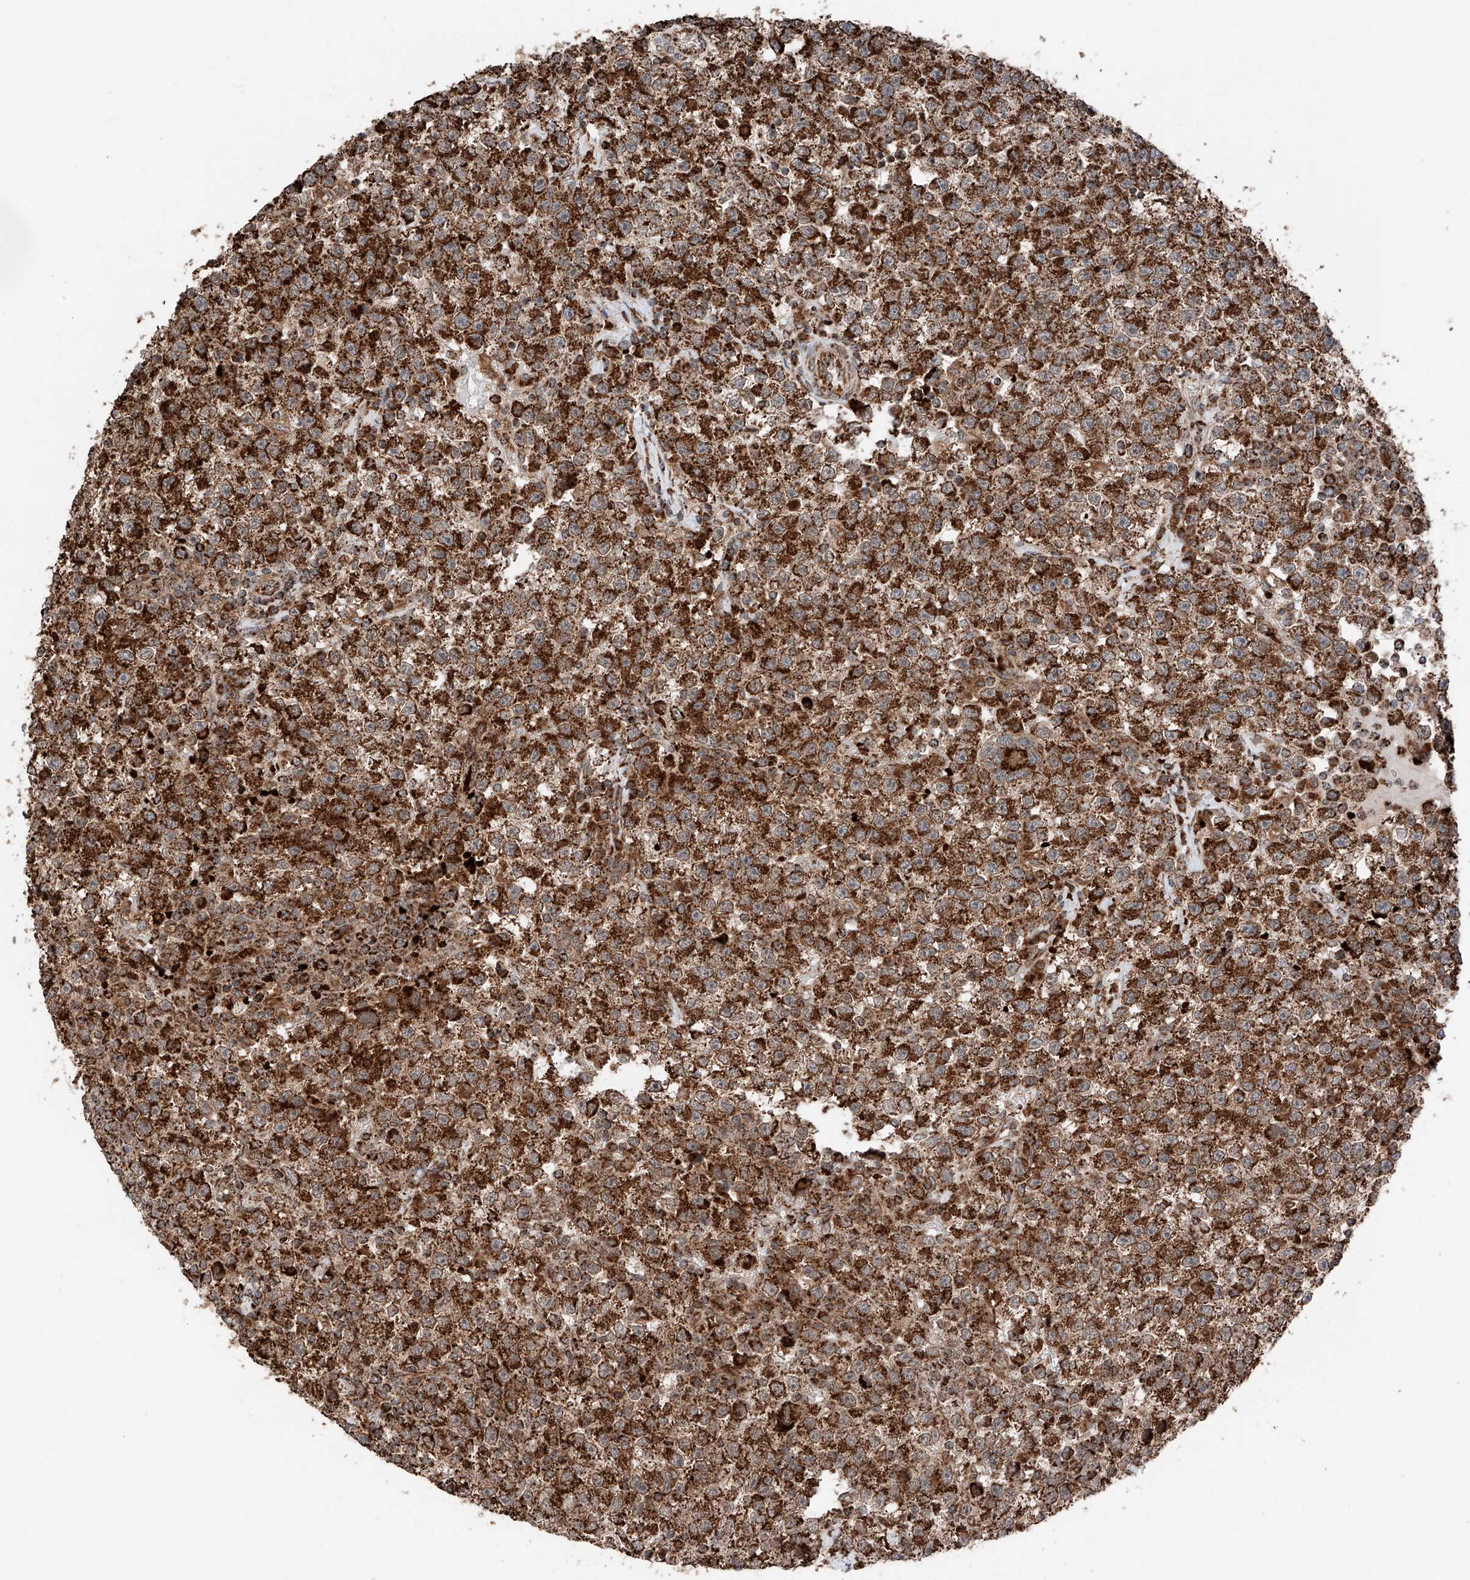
{"staining": {"intensity": "strong", "quantity": ">75%", "location": "cytoplasmic/membranous"}, "tissue": "testis cancer", "cell_type": "Tumor cells", "image_type": "cancer", "snomed": [{"axis": "morphology", "description": "Seminoma, NOS"}, {"axis": "topography", "description": "Testis"}], "caption": "IHC histopathology image of neoplastic tissue: seminoma (testis) stained using immunohistochemistry (IHC) reveals high levels of strong protein expression localized specifically in the cytoplasmic/membranous of tumor cells, appearing as a cytoplasmic/membranous brown color.", "gene": "ZSCAN29", "patient": {"sex": "male", "age": 22}}